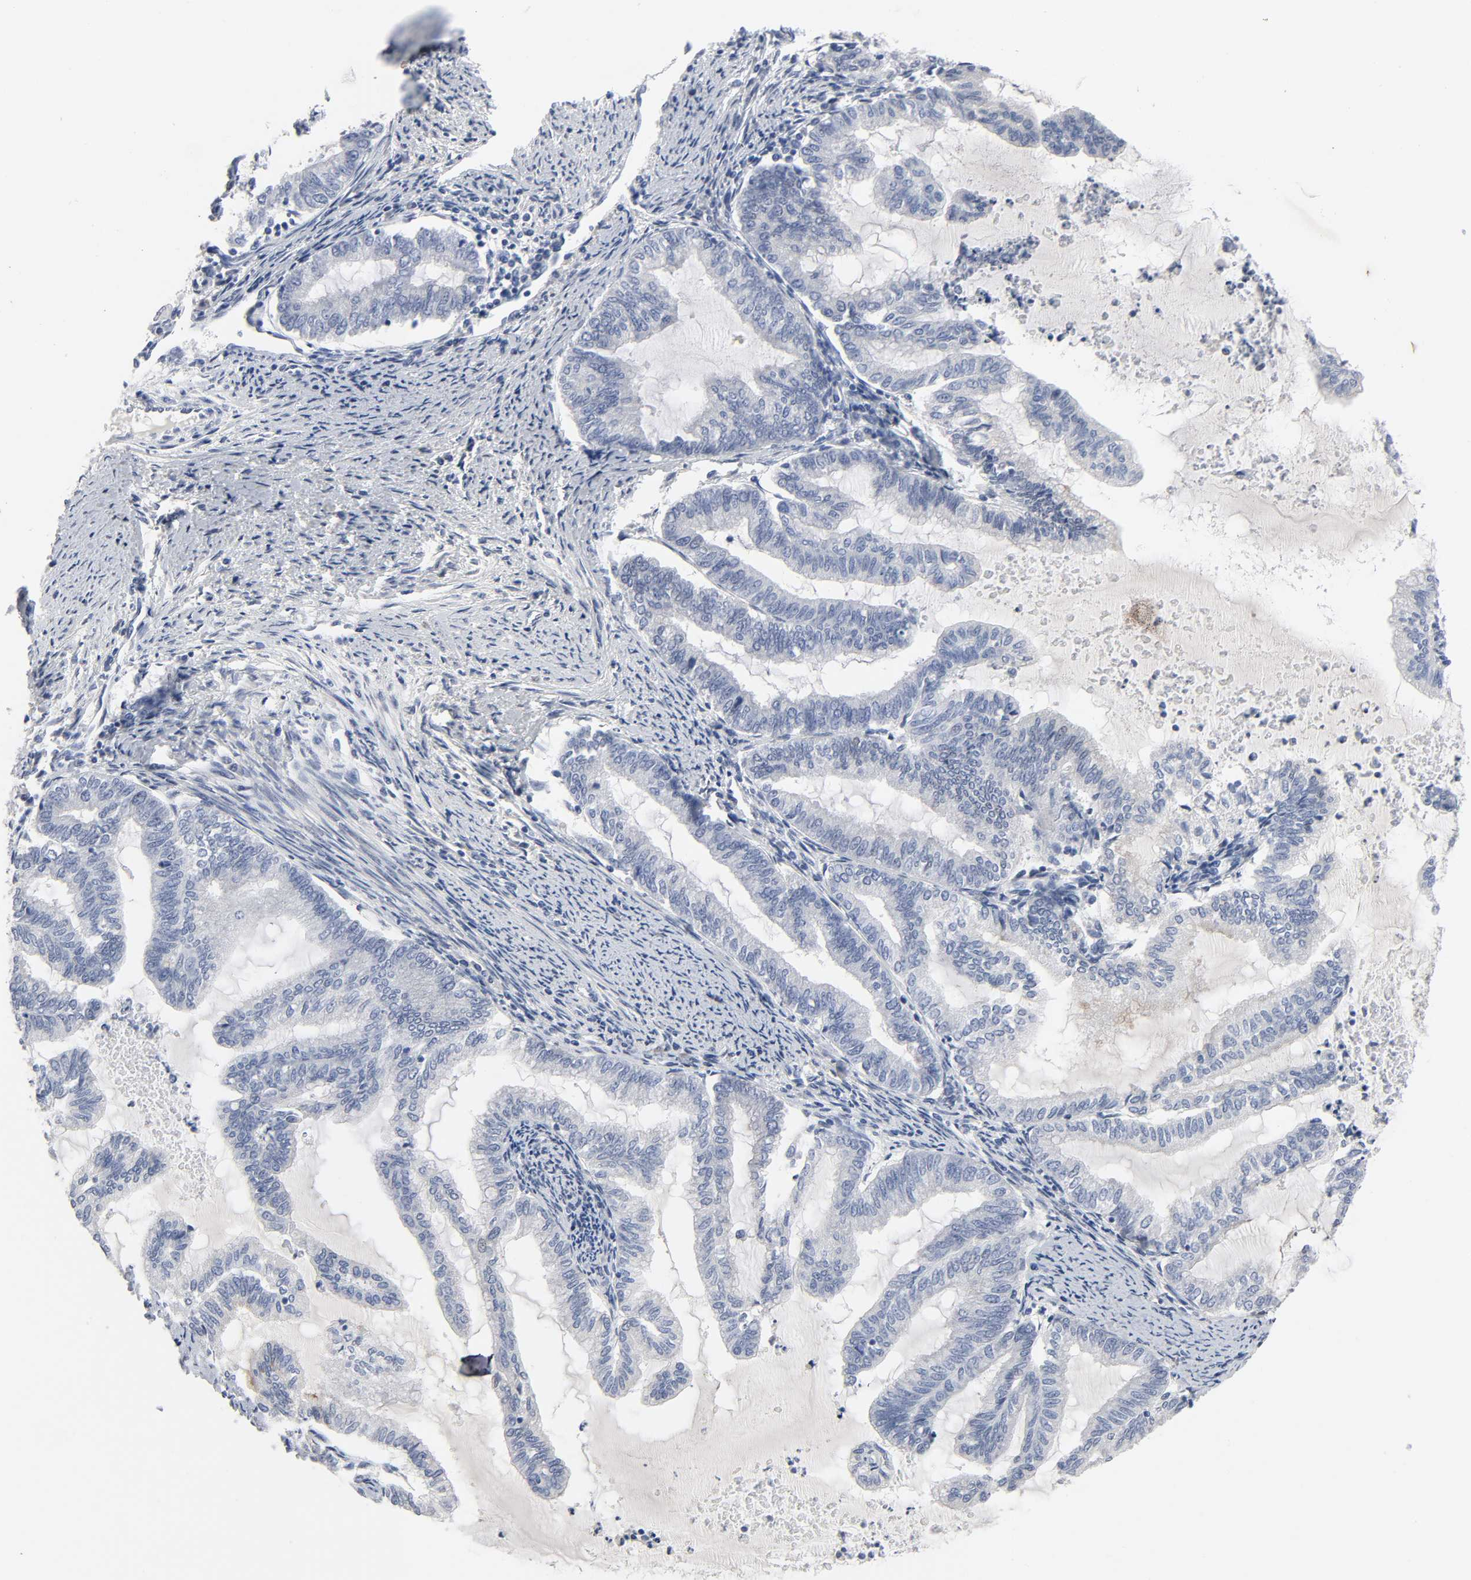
{"staining": {"intensity": "negative", "quantity": "none", "location": "none"}, "tissue": "endometrial cancer", "cell_type": "Tumor cells", "image_type": "cancer", "snomed": [{"axis": "morphology", "description": "Adenocarcinoma, NOS"}, {"axis": "topography", "description": "Endometrium"}], "caption": "Immunohistochemistry (IHC) histopathology image of neoplastic tissue: human endometrial cancer stained with DAB (3,3'-diaminobenzidine) exhibits no significant protein expression in tumor cells. (DAB (3,3'-diaminobenzidine) immunohistochemistry (IHC) with hematoxylin counter stain).", "gene": "SALL2", "patient": {"sex": "female", "age": 79}}